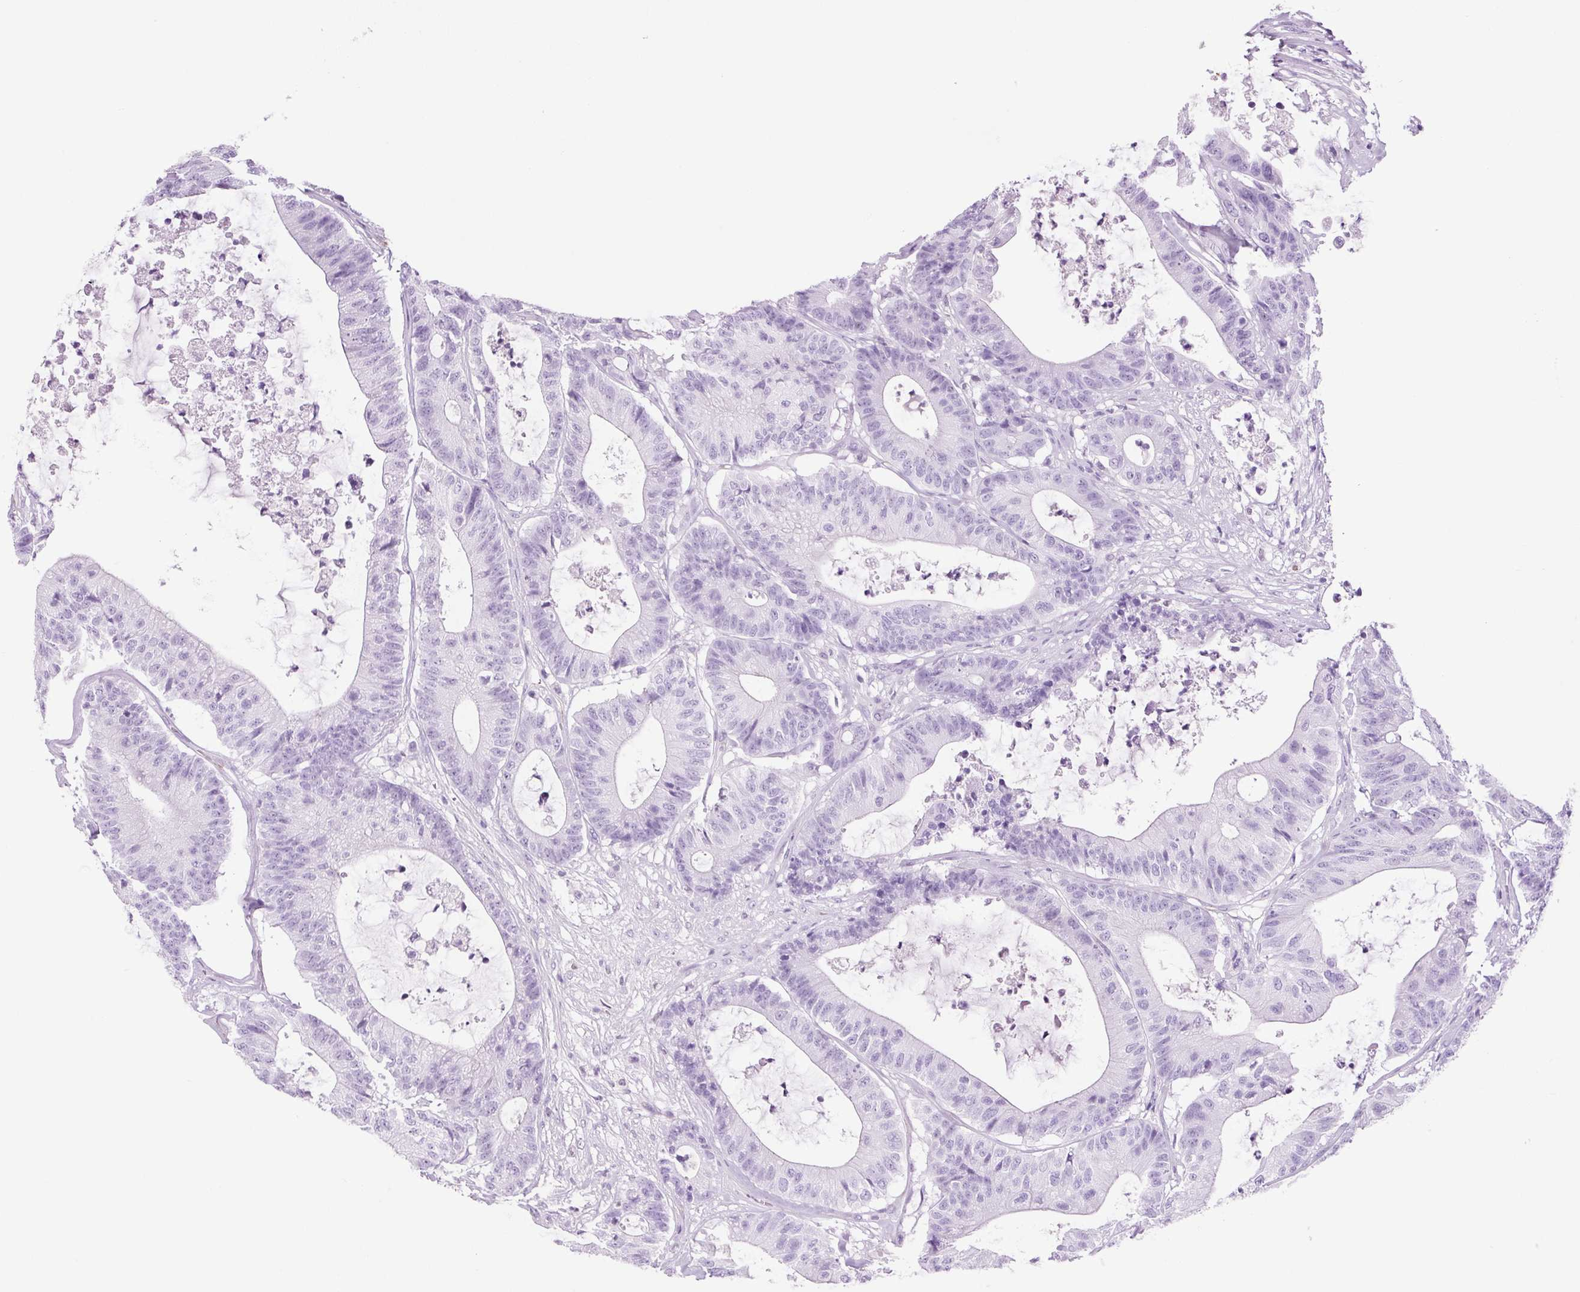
{"staining": {"intensity": "negative", "quantity": "none", "location": "none"}, "tissue": "colorectal cancer", "cell_type": "Tumor cells", "image_type": "cancer", "snomed": [{"axis": "morphology", "description": "Adenocarcinoma, NOS"}, {"axis": "topography", "description": "Colon"}], "caption": "Tumor cells are negative for protein expression in human colorectal cancer.", "gene": "ADSS1", "patient": {"sex": "female", "age": 84}}